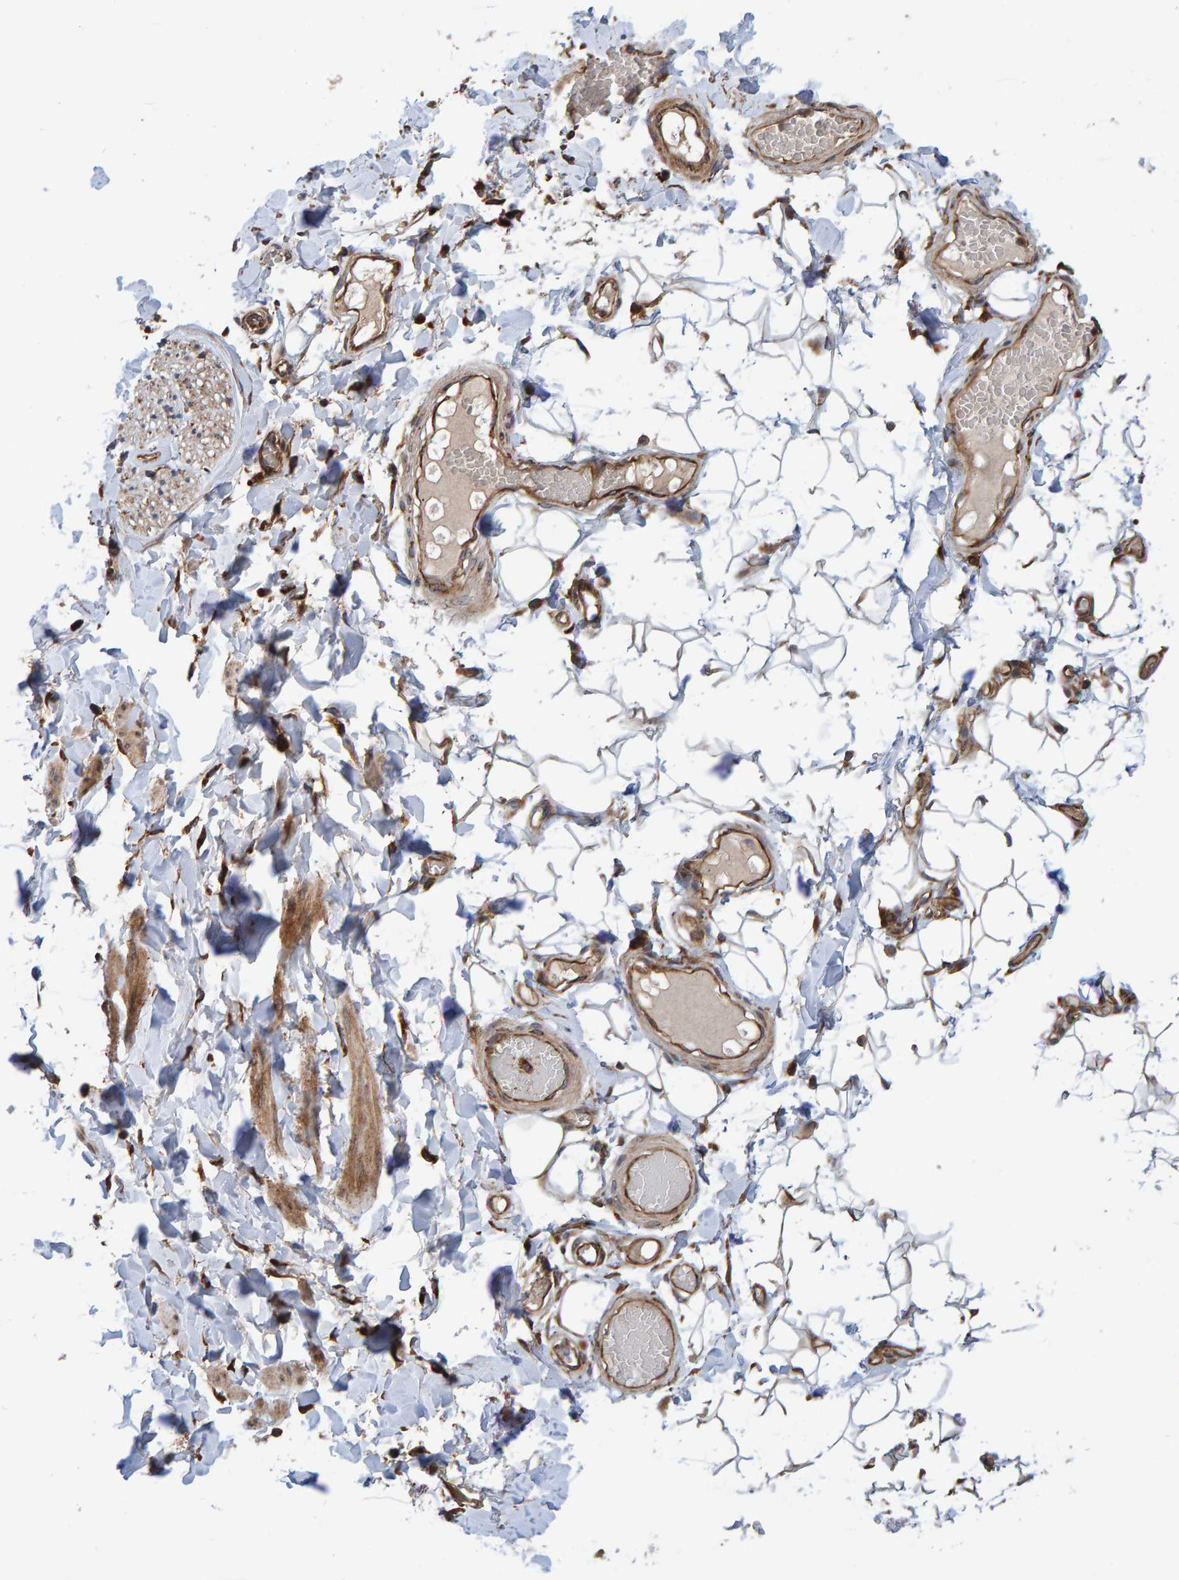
{"staining": {"intensity": "strong", "quantity": "25%-75%", "location": "cytoplasmic/membranous"}, "tissue": "adipose tissue", "cell_type": "Adipocytes", "image_type": "normal", "snomed": [{"axis": "morphology", "description": "Normal tissue, NOS"}, {"axis": "topography", "description": "Adipose tissue"}, {"axis": "topography", "description": "Vascular tissue"}, {"axis": "topography", "description": "Peripheral nerve tissue"}], "caption": "DAB (3,3'-diaminobenzidine) immunohistochemical staining of benign human adipose tissue shows strong cytoplasmic/membranous protein expression in about 25%-75% of adipocytes.", "gene": "KIAA0753", "patient": {"sex": "male", "age": 25}}